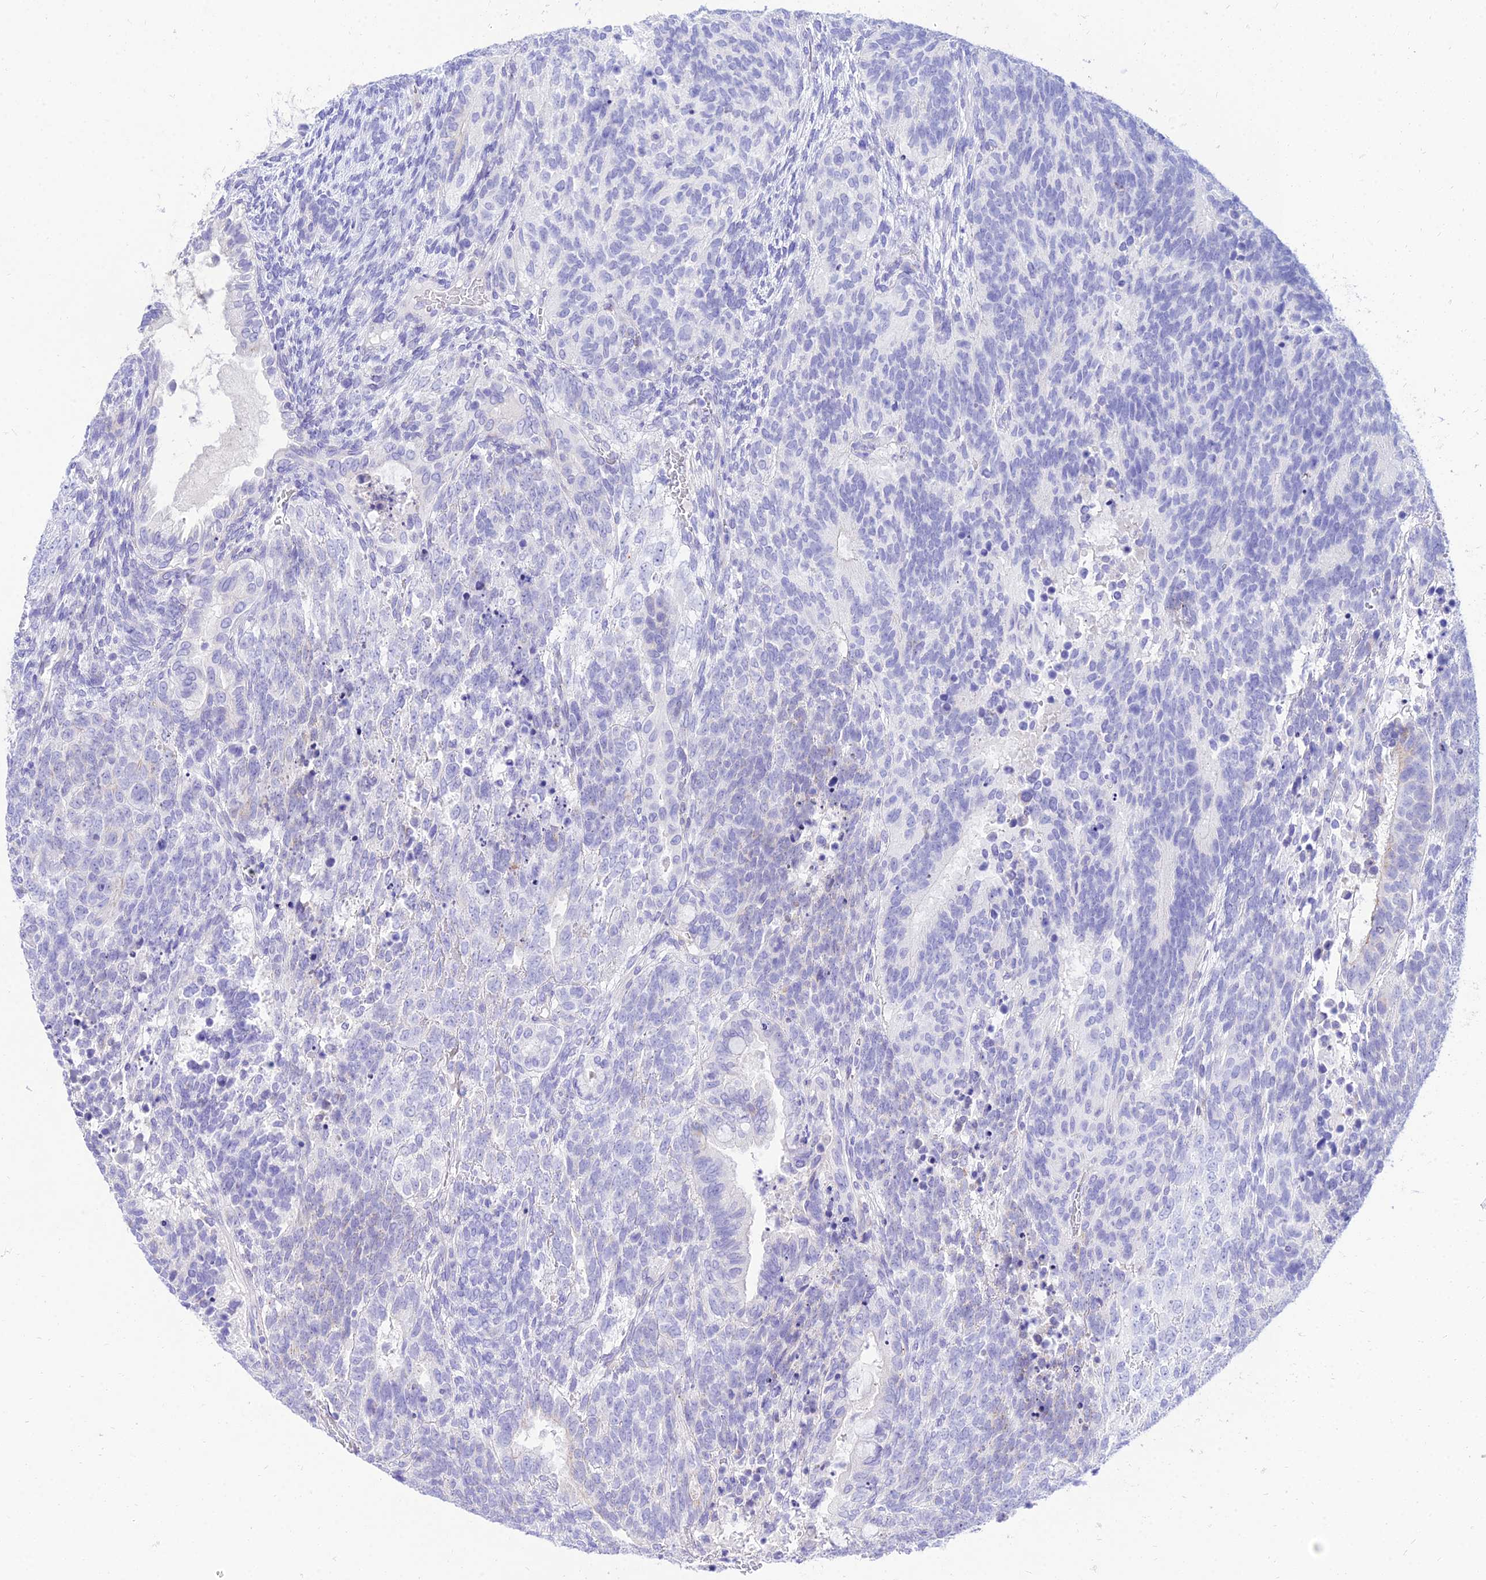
{"staining": {"intensity": "negative", "quantity": "none", "location": "none"}, "tissue": "testis cancer", "cell_type": "Tumor cells", "image_type": "cancer", "snomed": [{"axis": "morphology", "description": "Carcinoma, Embryonal, NOS"}, {"axis": "topography", "description": "Testis"}], "caption": "Immunohistochemistry (IHC) of human testis embryonal carcinoma demonstrates no expression in tumor cells.", "gene": "TAC3", "patient": {"sex": "male", "age": 23}}